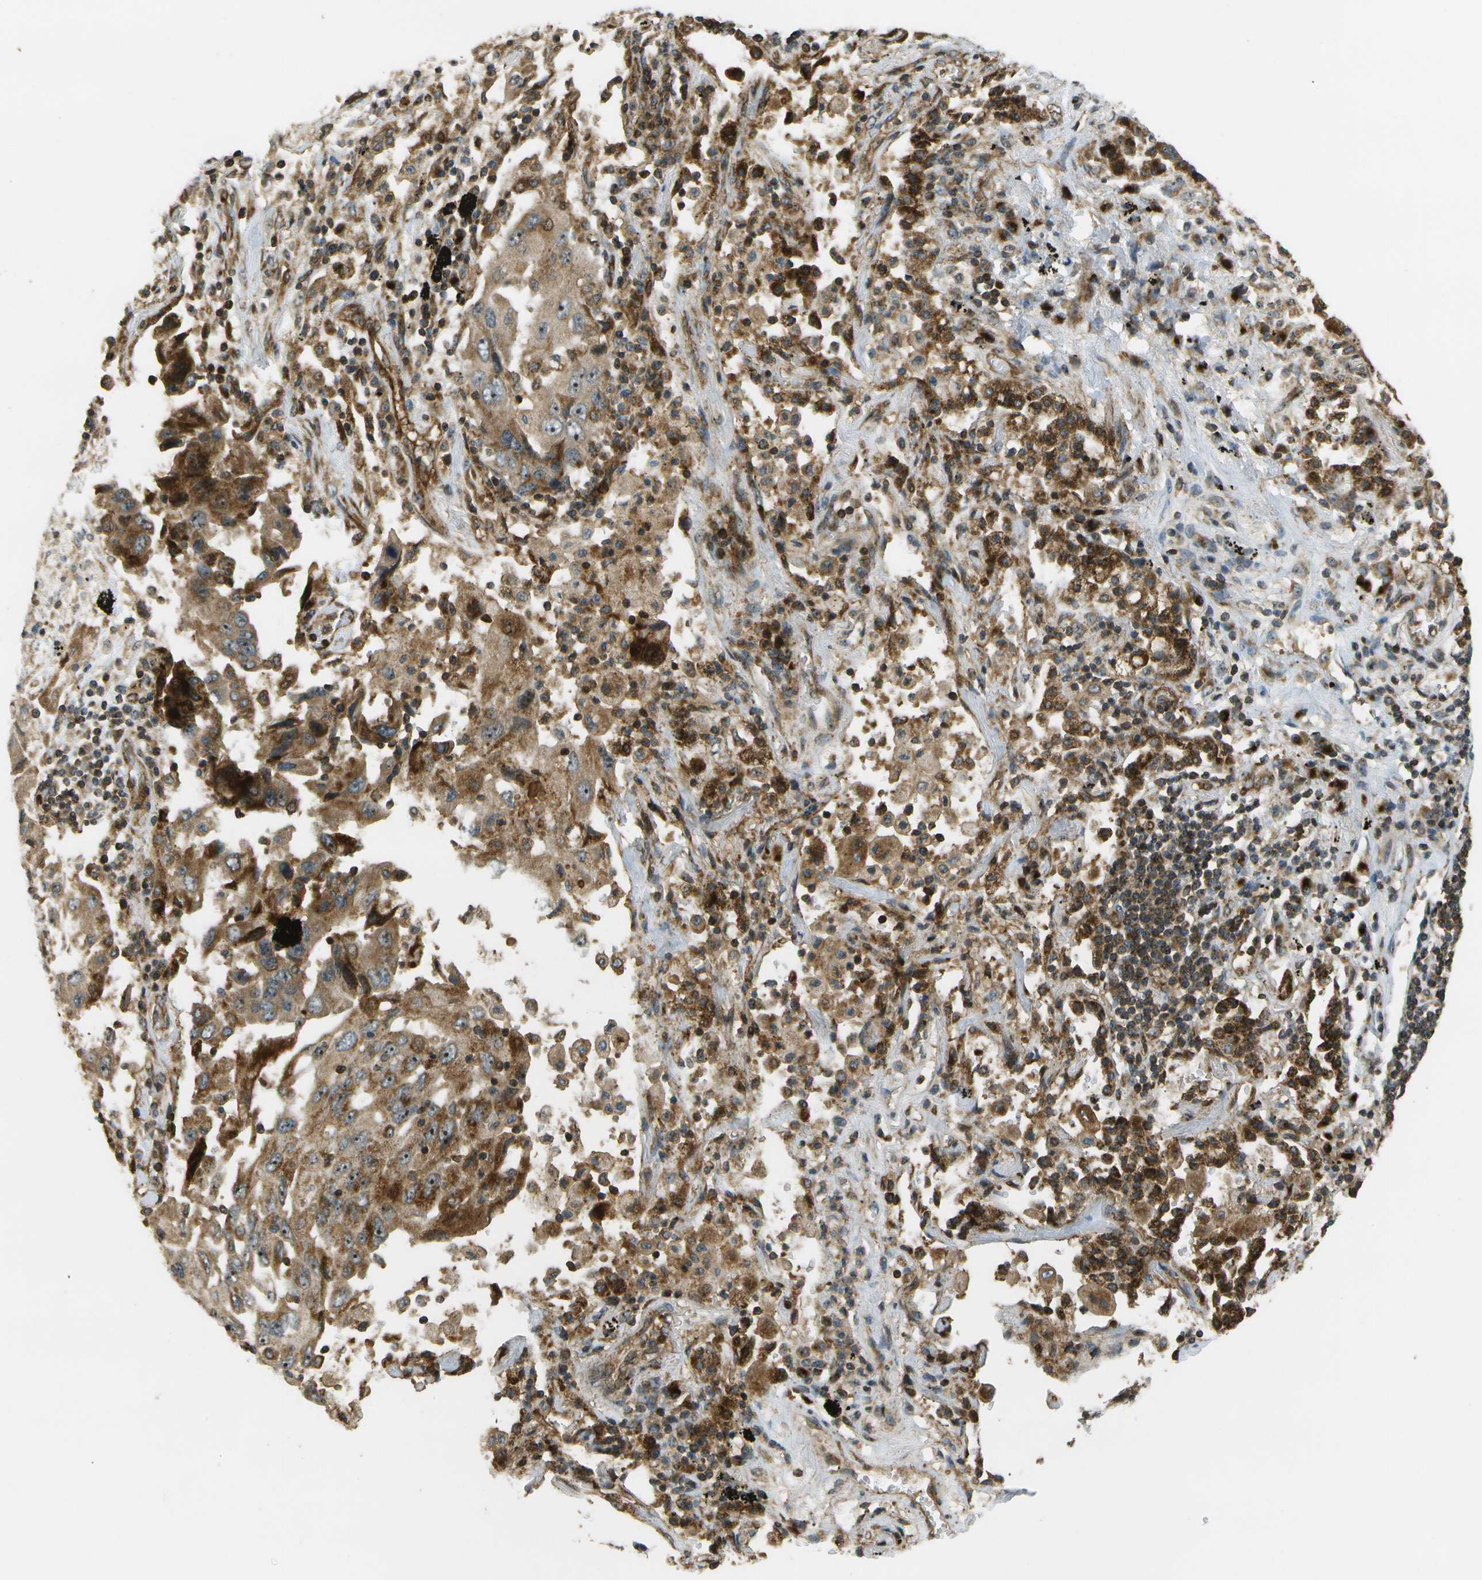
{"staining": {"intensity": "moderate", "quantity": ">75%", "location": "cytoplasmic/membranous,nuclear"}, "tissue": "lung cancer", "cell_type": "Tumor cells", "image_type": "cancer", "snomed": [{"axis": "morphology", "description": "Adenocarcinoma, NOS"}, {"axis": "topography", "description": "Lung"}], "caption": "High-magnification brightfield microscopy of lung cancer (adenocarcinoma) stained with DAB (brown) and counterstained with hematoxylin (blue). tumor cells exhibit moderate cytoplasmic/membranous and nuclear staining is seen in about>75% of cells.", "gene": "LRP12", "patient": {"sex": "female", "age": 65}}